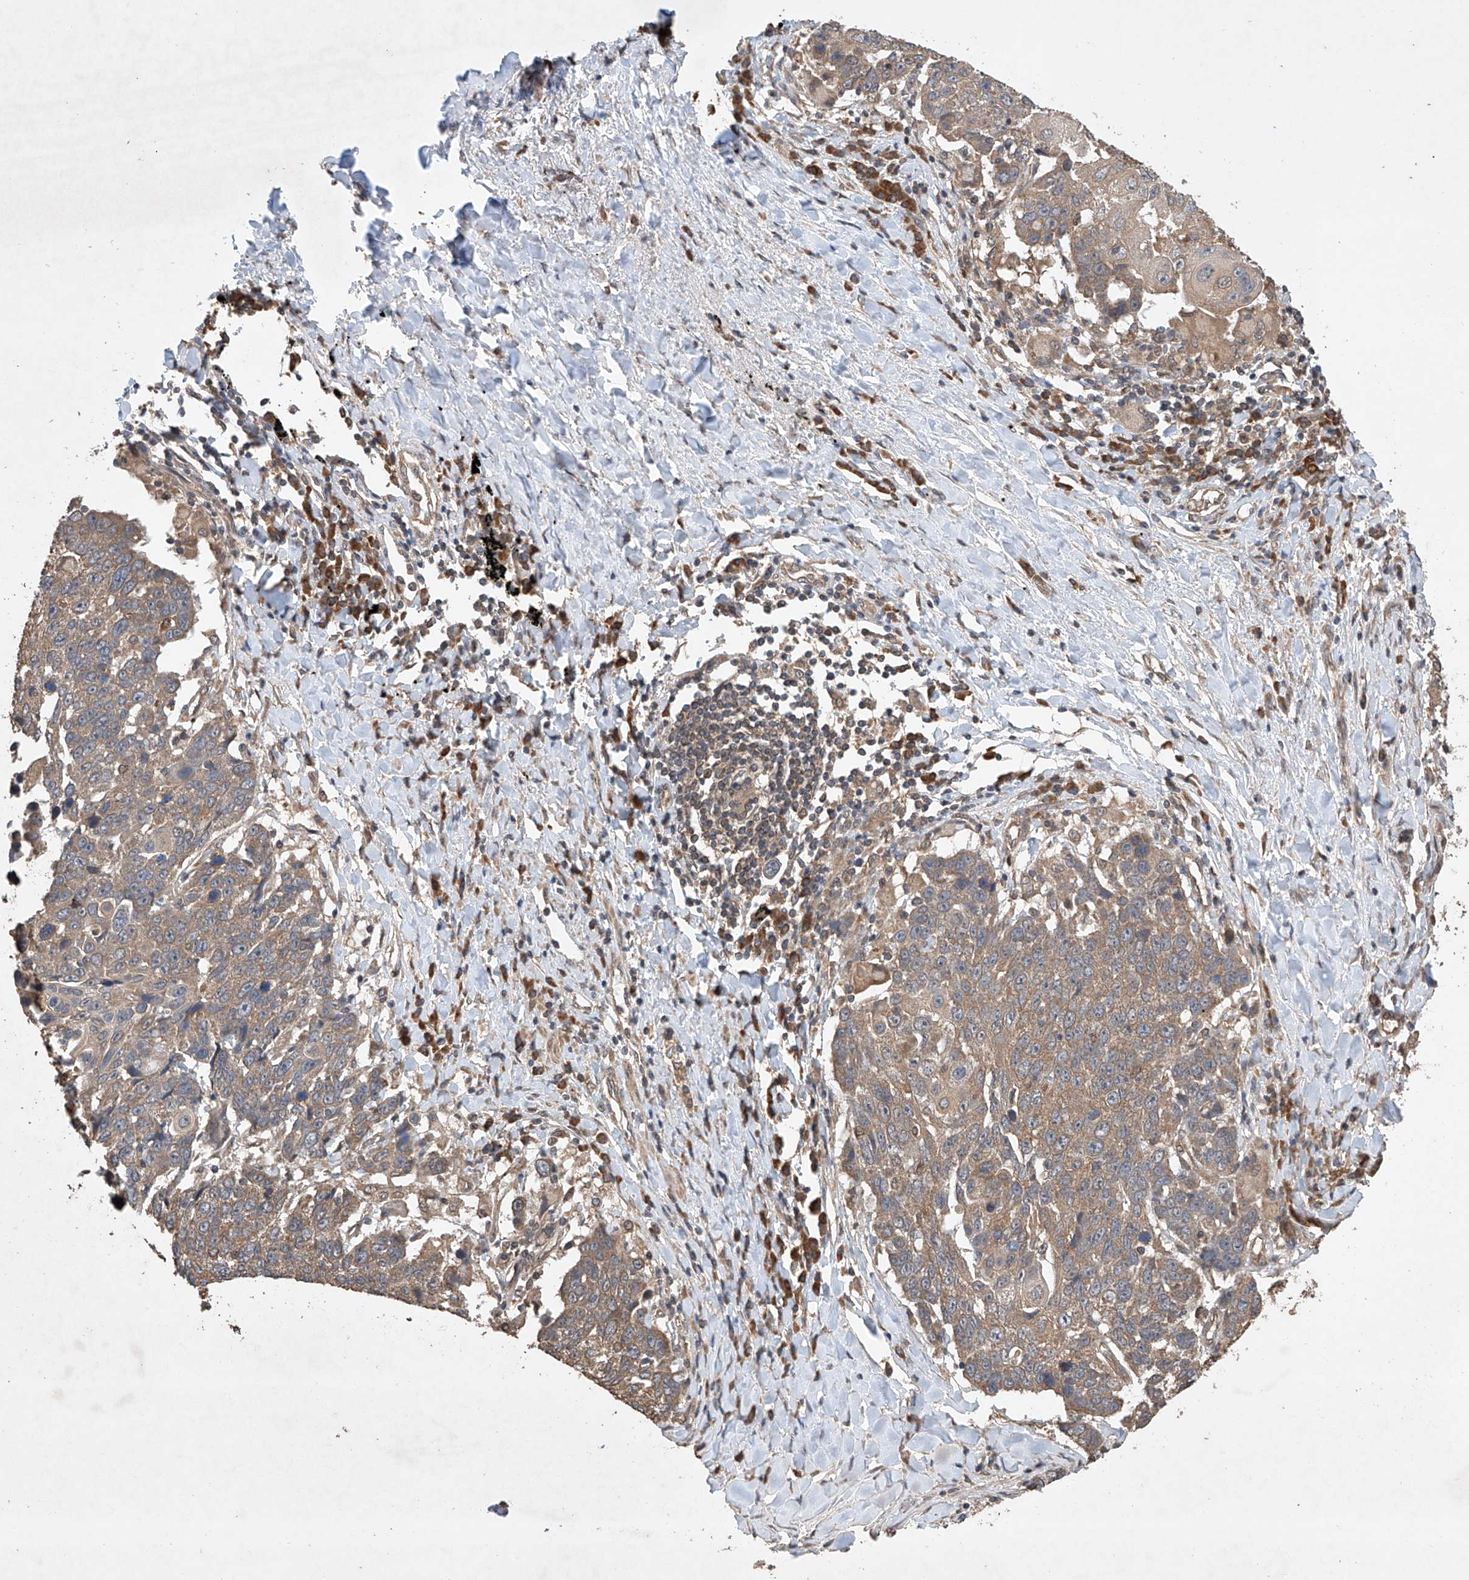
{"staining": {"intensity": "weak", "quantity": ">75%", "location": "cytoplasmic/membranous"}, "tissue": "lung cancer", "cell_type": "Tumor cells", "image_type": "cancer", "snomed": [{"axis": "morphology", "description": "Squamous cell carcinoma, NOS"}, {"axis": "topography", "description": "Lung"}], "caption": "Approximately >75% of tumor cells in lung cancer demonstrate weak cytoplasmic/membranous protein expression as visualized by brown immunohistochemical staining.", "gene": "LURAP1", "patient": {"sex": "male", "age": 66}}